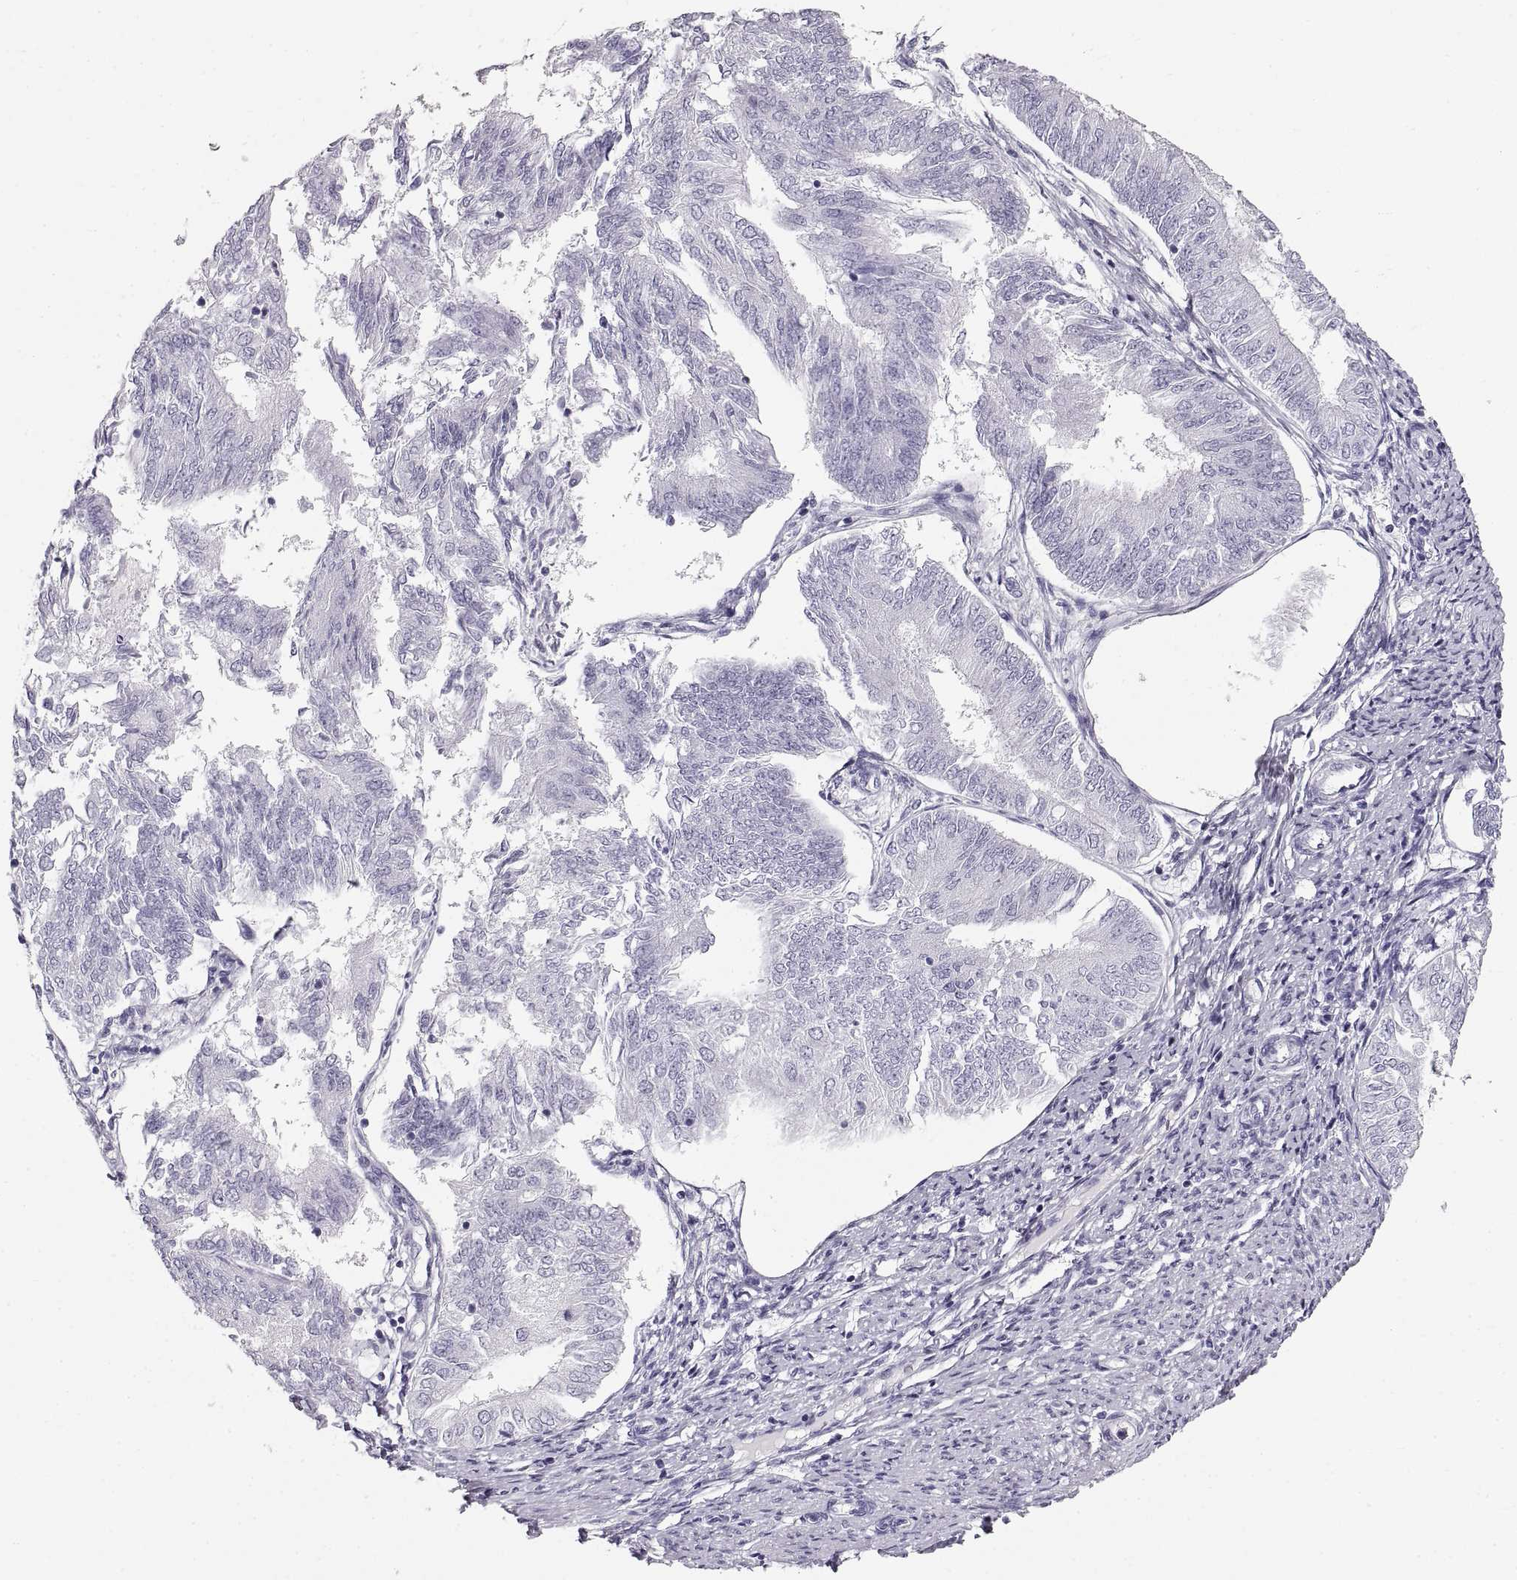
{"staining": {"intensity": "negative", "quantity": "none", "location": "none"}, "tissue": "endometrial cancer", "cell_type": "Tumor cells", "image_type": "cancer", "snomed": [{"axis": "morphology", "description": "Adenocarcinoma, NOS"}, {"axis": "topography", "description": "Endometrium"}], "caption": "Tumor cells are negative for protein expression in human endometrial cancer.", "gene": "CRYAA", "patient": {"sex": "female", "age": 58}}